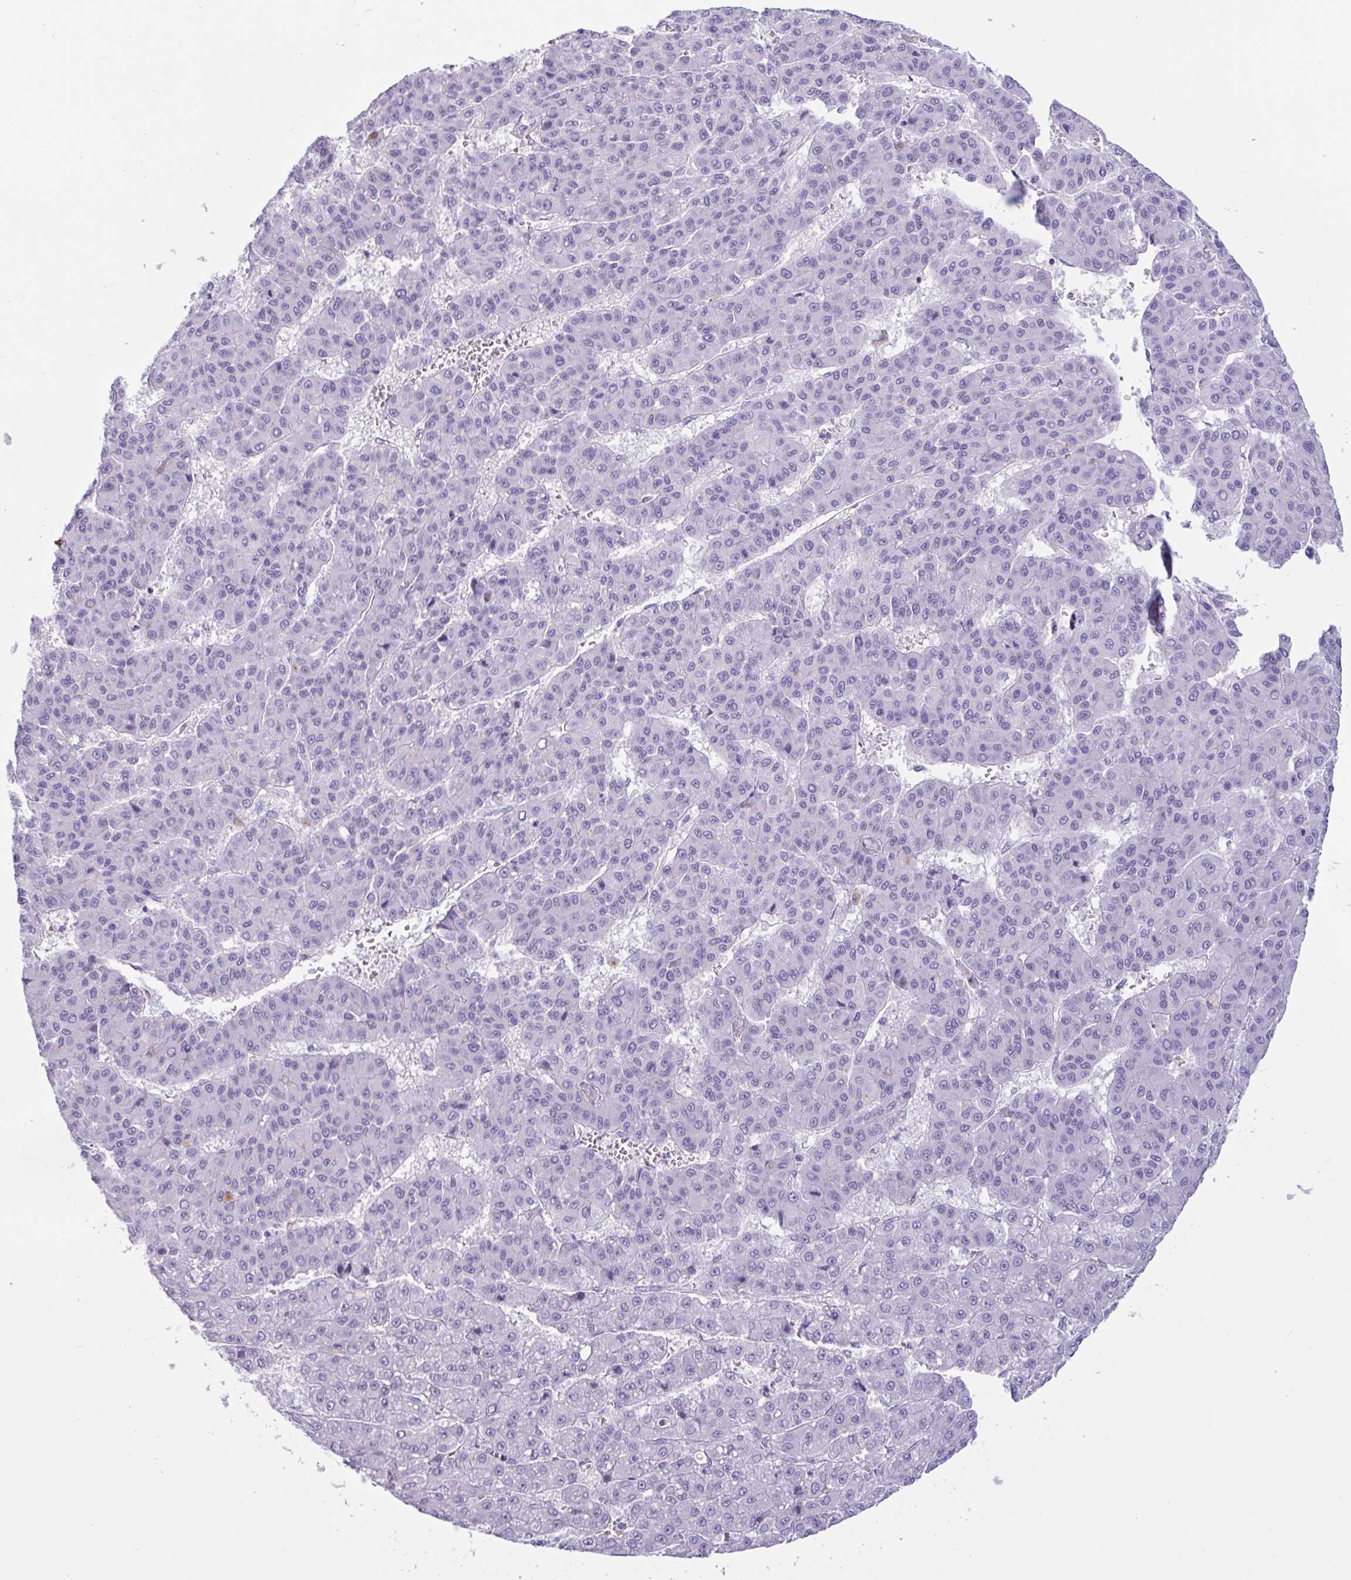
{"staining": {"intensity": "negative", "quantity": "none", "location": "none"}, "tissue": "liver cancer", "cell_type": "Tumor cells", "image_type": "cancer", "snomed": [{"axis": "morphology", "description": "Carcinoma, Hepatocellular, NOS"}, {"axis": "topography", "description": "Liver"}], "caption": "Tumor cells are negative for protein expression in human hepatocellular carcinoma (liver).", "gene": "CTSE", "patient": {"sex": "male", "age": 70}}